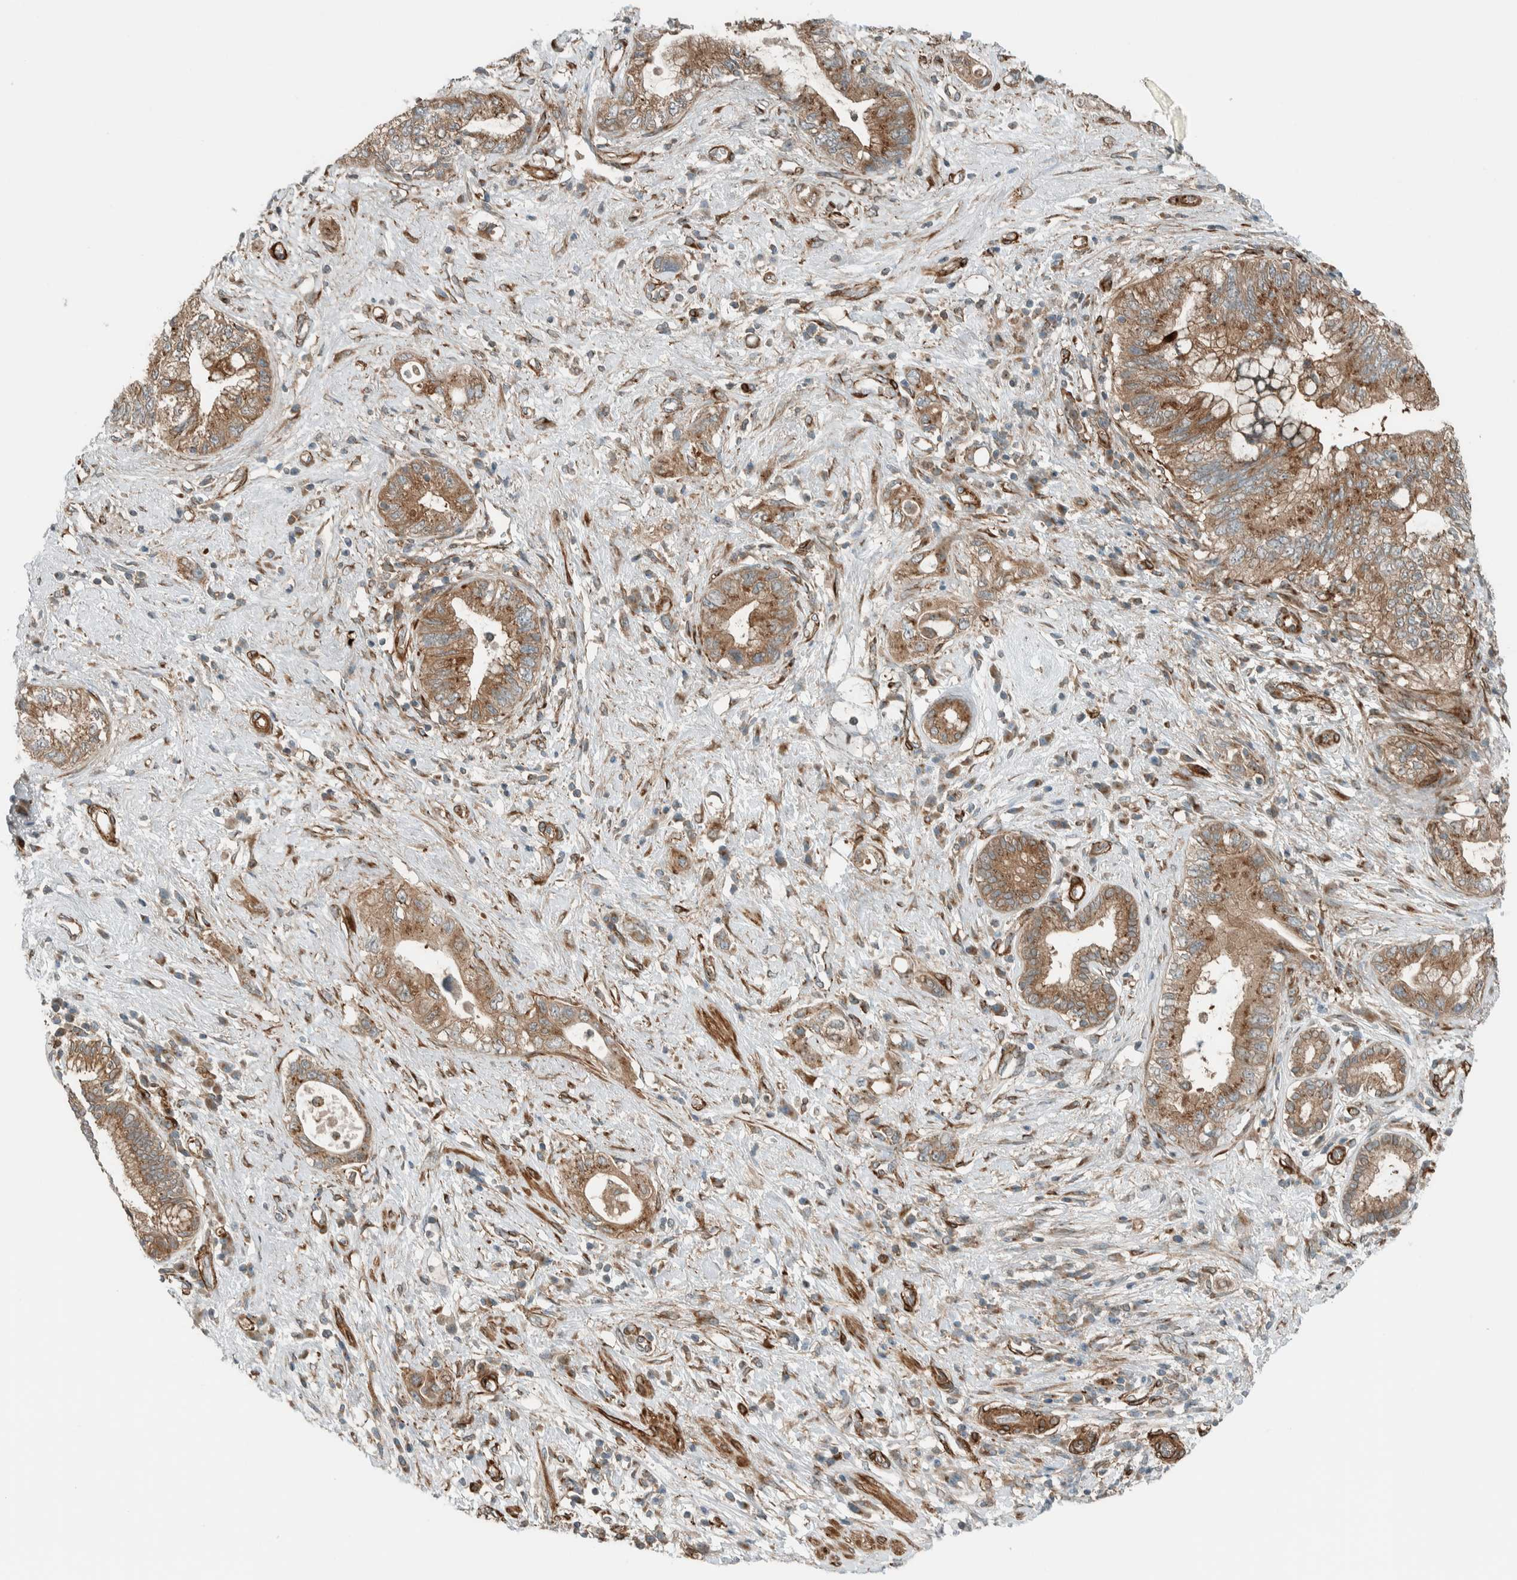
{"staining": {"intensity": "moderate", "quantity": ">75%", "location": "cytoplasmic/membranous"}, "tissue": "pancreatic cancer", "cell_type": "Tumor cells", "image_type": "cancer", "snomed": [{"axis": "morphology", "description": "Adenocarcinoma, NOS"}, {"axis": "topography", "description": "Pancreas"}], "caption": "Pancreatic cancer (adenocarcinoma) stained with immunohistochemistry demonstrates moderate cytoplasmic/membranous expression in approximately >75% of tumor cells.", "gene": "EXOC7", "patient": {"sex": "female", "age": 73}}